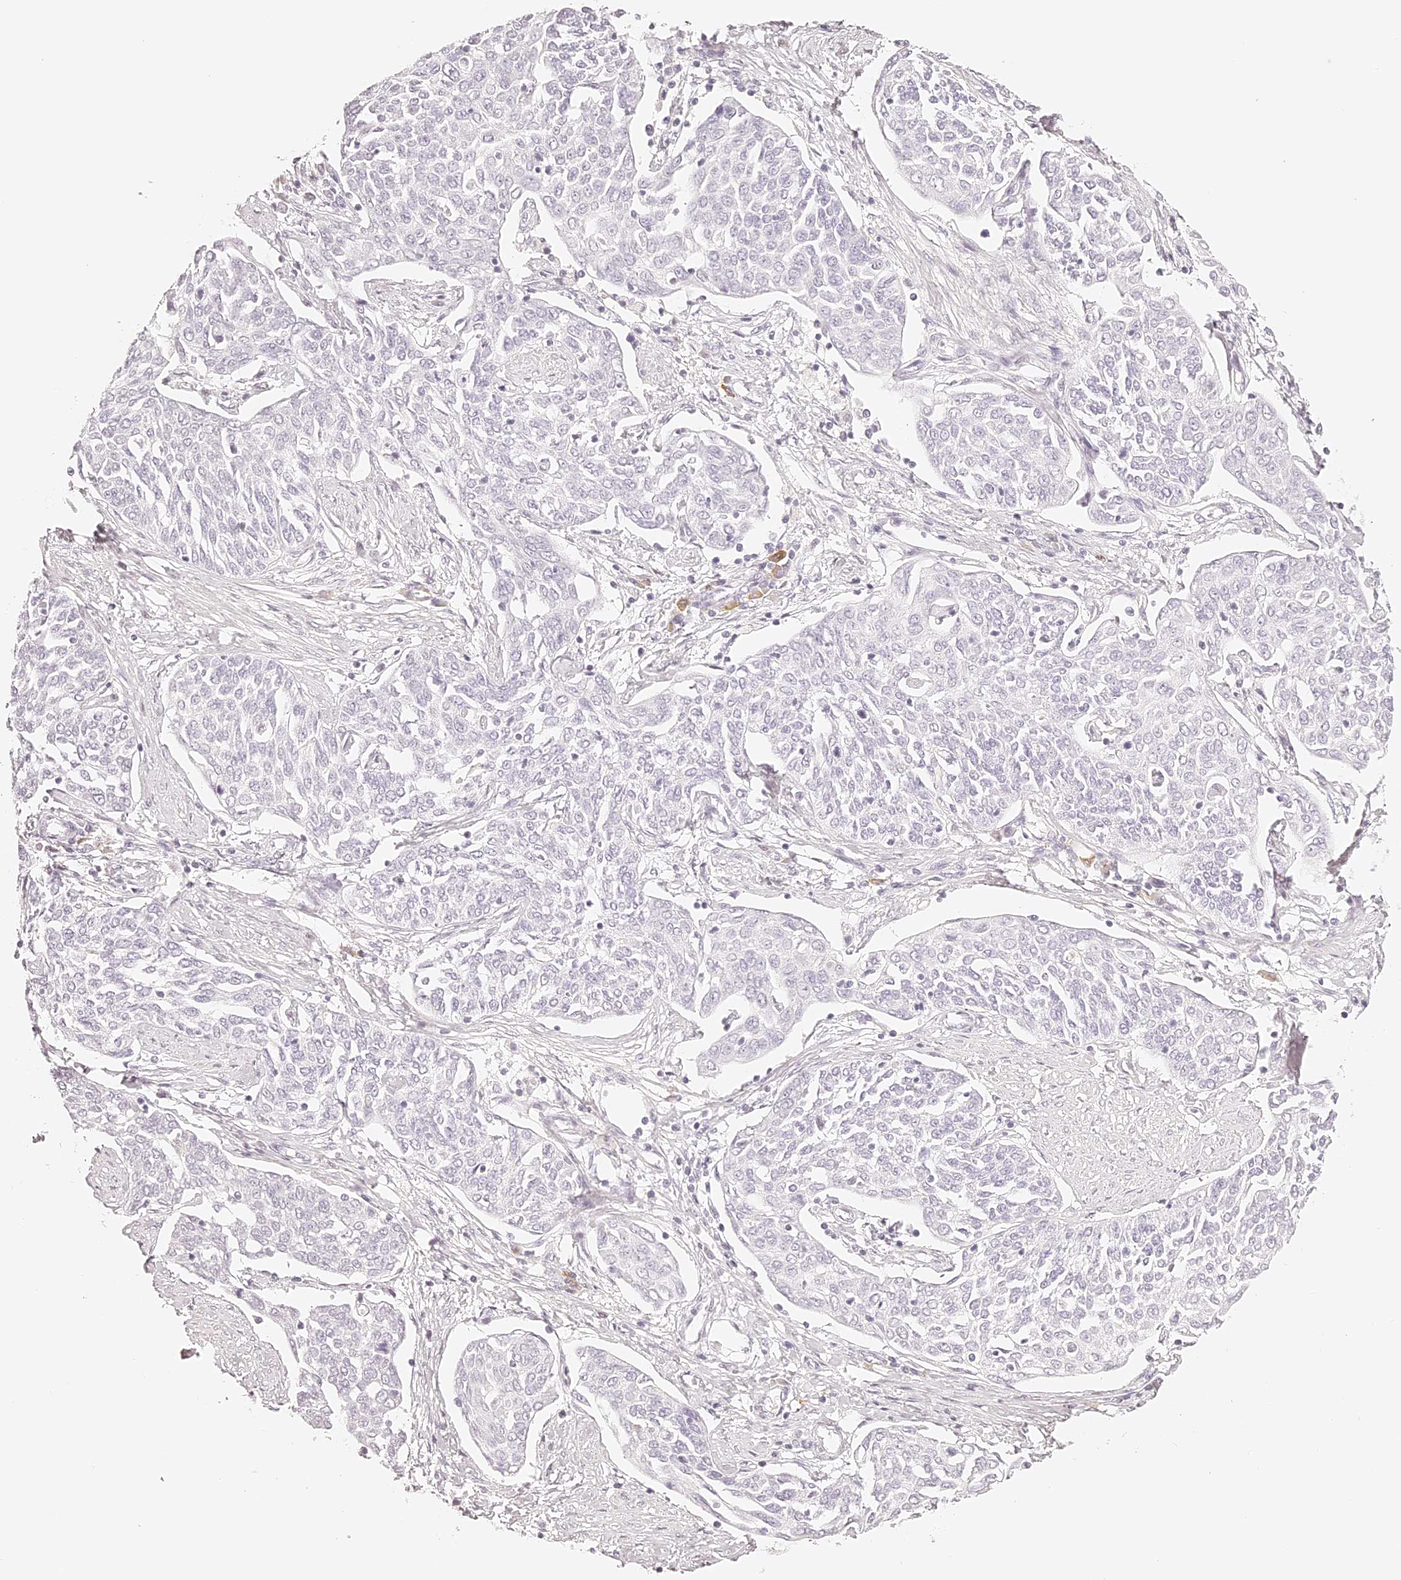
{"staining": {"intensity": "negative", "quantity": "none", "location": "none"}, "tissue": "cervical cancer", "cell_type": "Tumor cells", "image_type": "cancer", "snomed": [{"axis": "morphology", "description": "Squamous cell carcinoma, NOS"}, {"axis": "topography", "description": "Cervix"}], "caption": "Immunohistochemical staining of human cervical cancer (squamous cell carcinoma) demonstrates no significant positivity in tumor cells.", "gene": "TRIM45", "patient": {"sex": "female", "age": 34}}